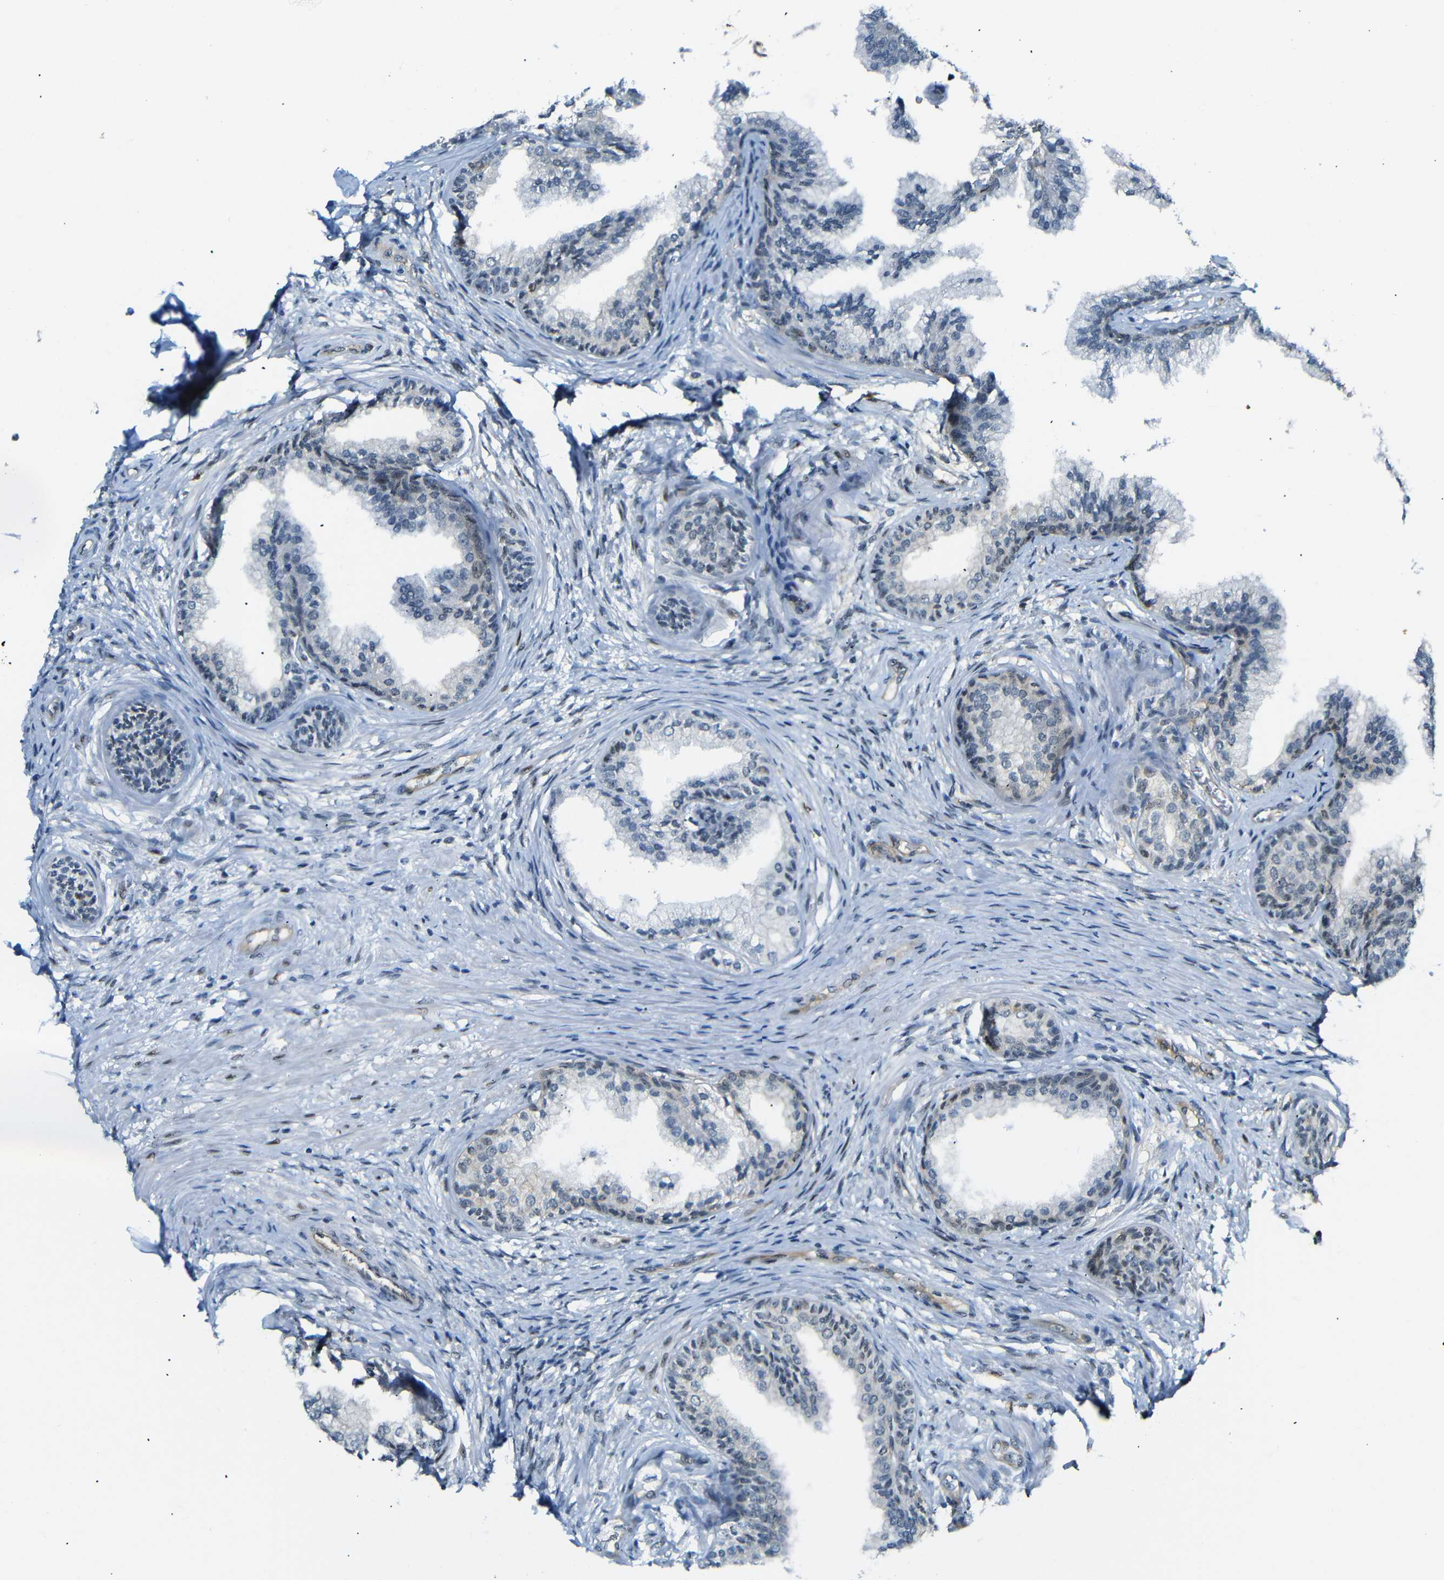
{"staining": {"intensity": "moderate", "quantity": "<25%", "location": "nuclear"}, "tissue": "prostate", "cell_type": "Glandular cells", "image_type": "normal", "snomed": [{"axis": "morphology", "description": "Normal tissue, NOS"}, {"axis": "topography", "description": "Prostate"}], "caption": "Protein analysis of normal prostate exhibits moderate nuclear expression in approximately <25% of glandular cells. (DAB (3,3'-diaminobenzidine) IHC, brown staining for protein, blue staining for nuclei).", "gene": "PARN", "patient": {"sex": "male", "age": 76}}